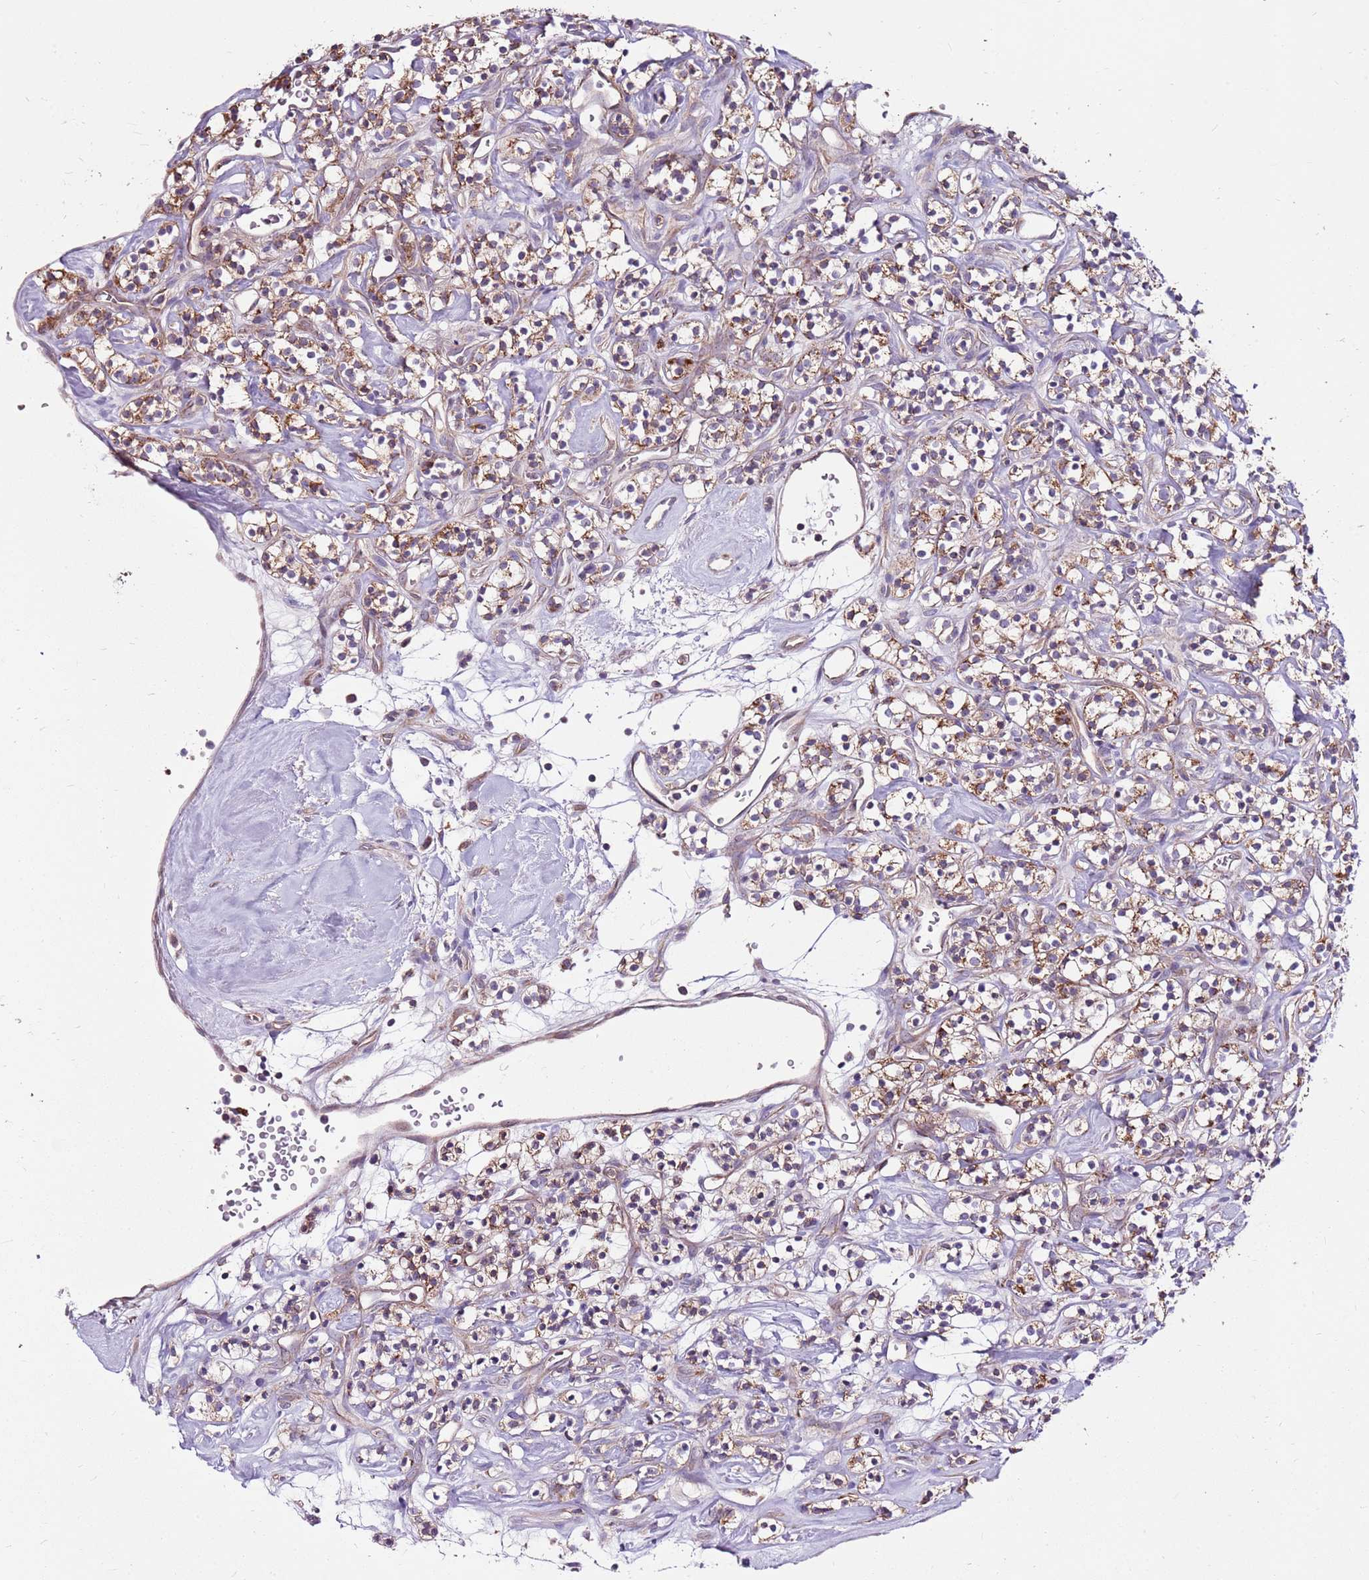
{"staining": {"intensity": "moderate", "quantity": ">75%", "location": "cytoplasmic/membranous"}, "tissue": "renal cancer", "cell_type": "Tumor cells", "image_type": "cancer", "snomed": [{"axis": "morphology", "description": "Adenocarcinoma, NOS"}, {"axis": "topography", "description": "Kidney"}], "caption": "Adenocarcinoma (renal) tissue reveals moderate cytoplasmic/membranous expression in about >75% of tumor cells, visualized by immunohistochemistry. The protein is stained brown, and the nuclei are stained in blue (DAB IHC with brightfield microscopy, high magnification).", "gene": "SMG1", "patient": {"sex": "male", "age": 77}}